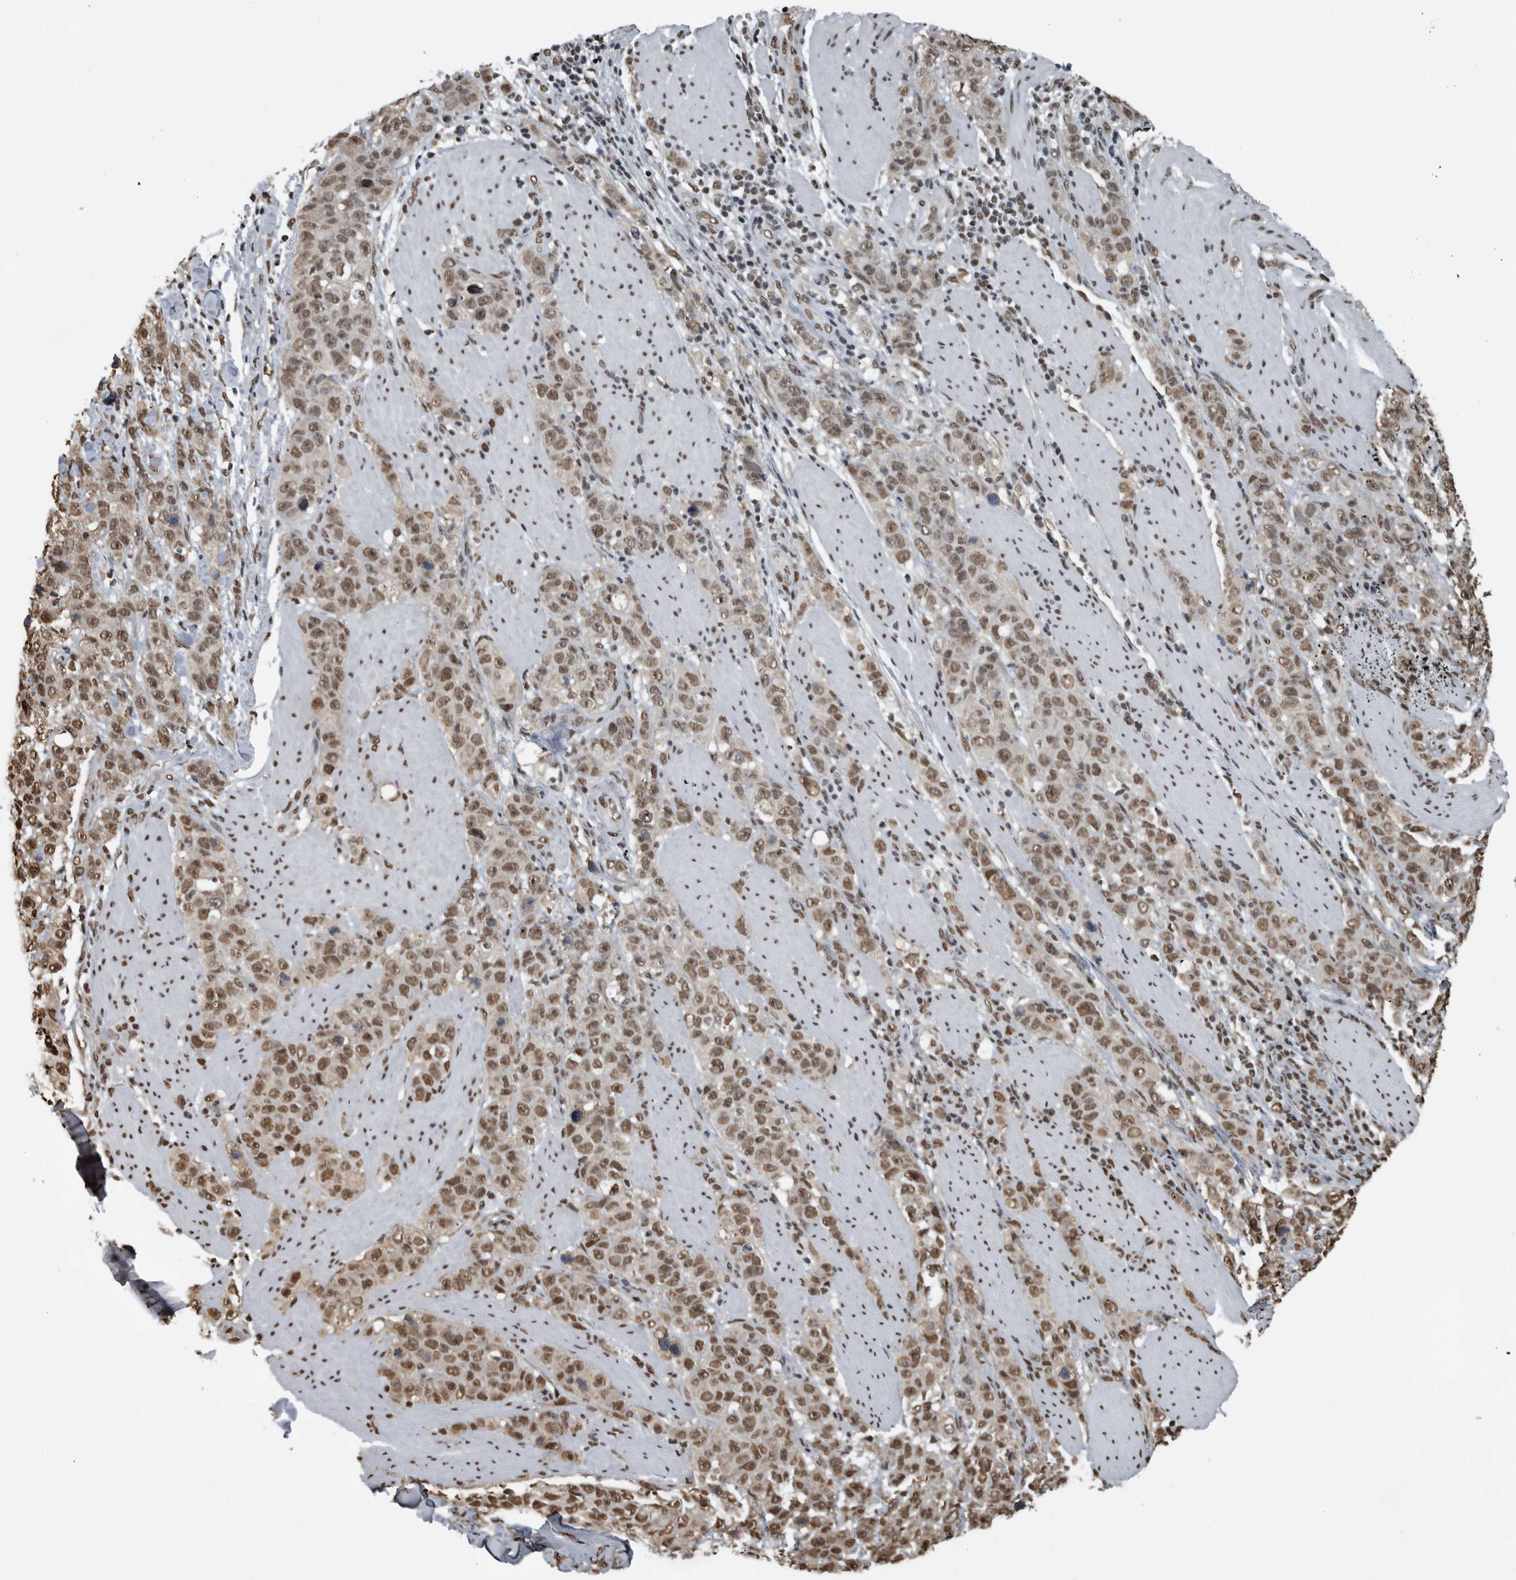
{"staining": {"intensity": "moderate", "quantity": ">75%", "location": "nuclear"}, "tissue": "stomach cancer", "cell_type": "Tumor cells", "image_type": "cancer", "snomed": [{"axis": "morphology", "description": "Adenocarcinoma, NOS"}, {"axis": "topography", "description": "Stomach"}], "caption": "Brown immunohistochemical staining in human stomach cancer displays moderate nuclear positivity in approximately >75% of tumor cells.", "gene": "TGS1", "patient": {"sex": "male", "age": 48}}